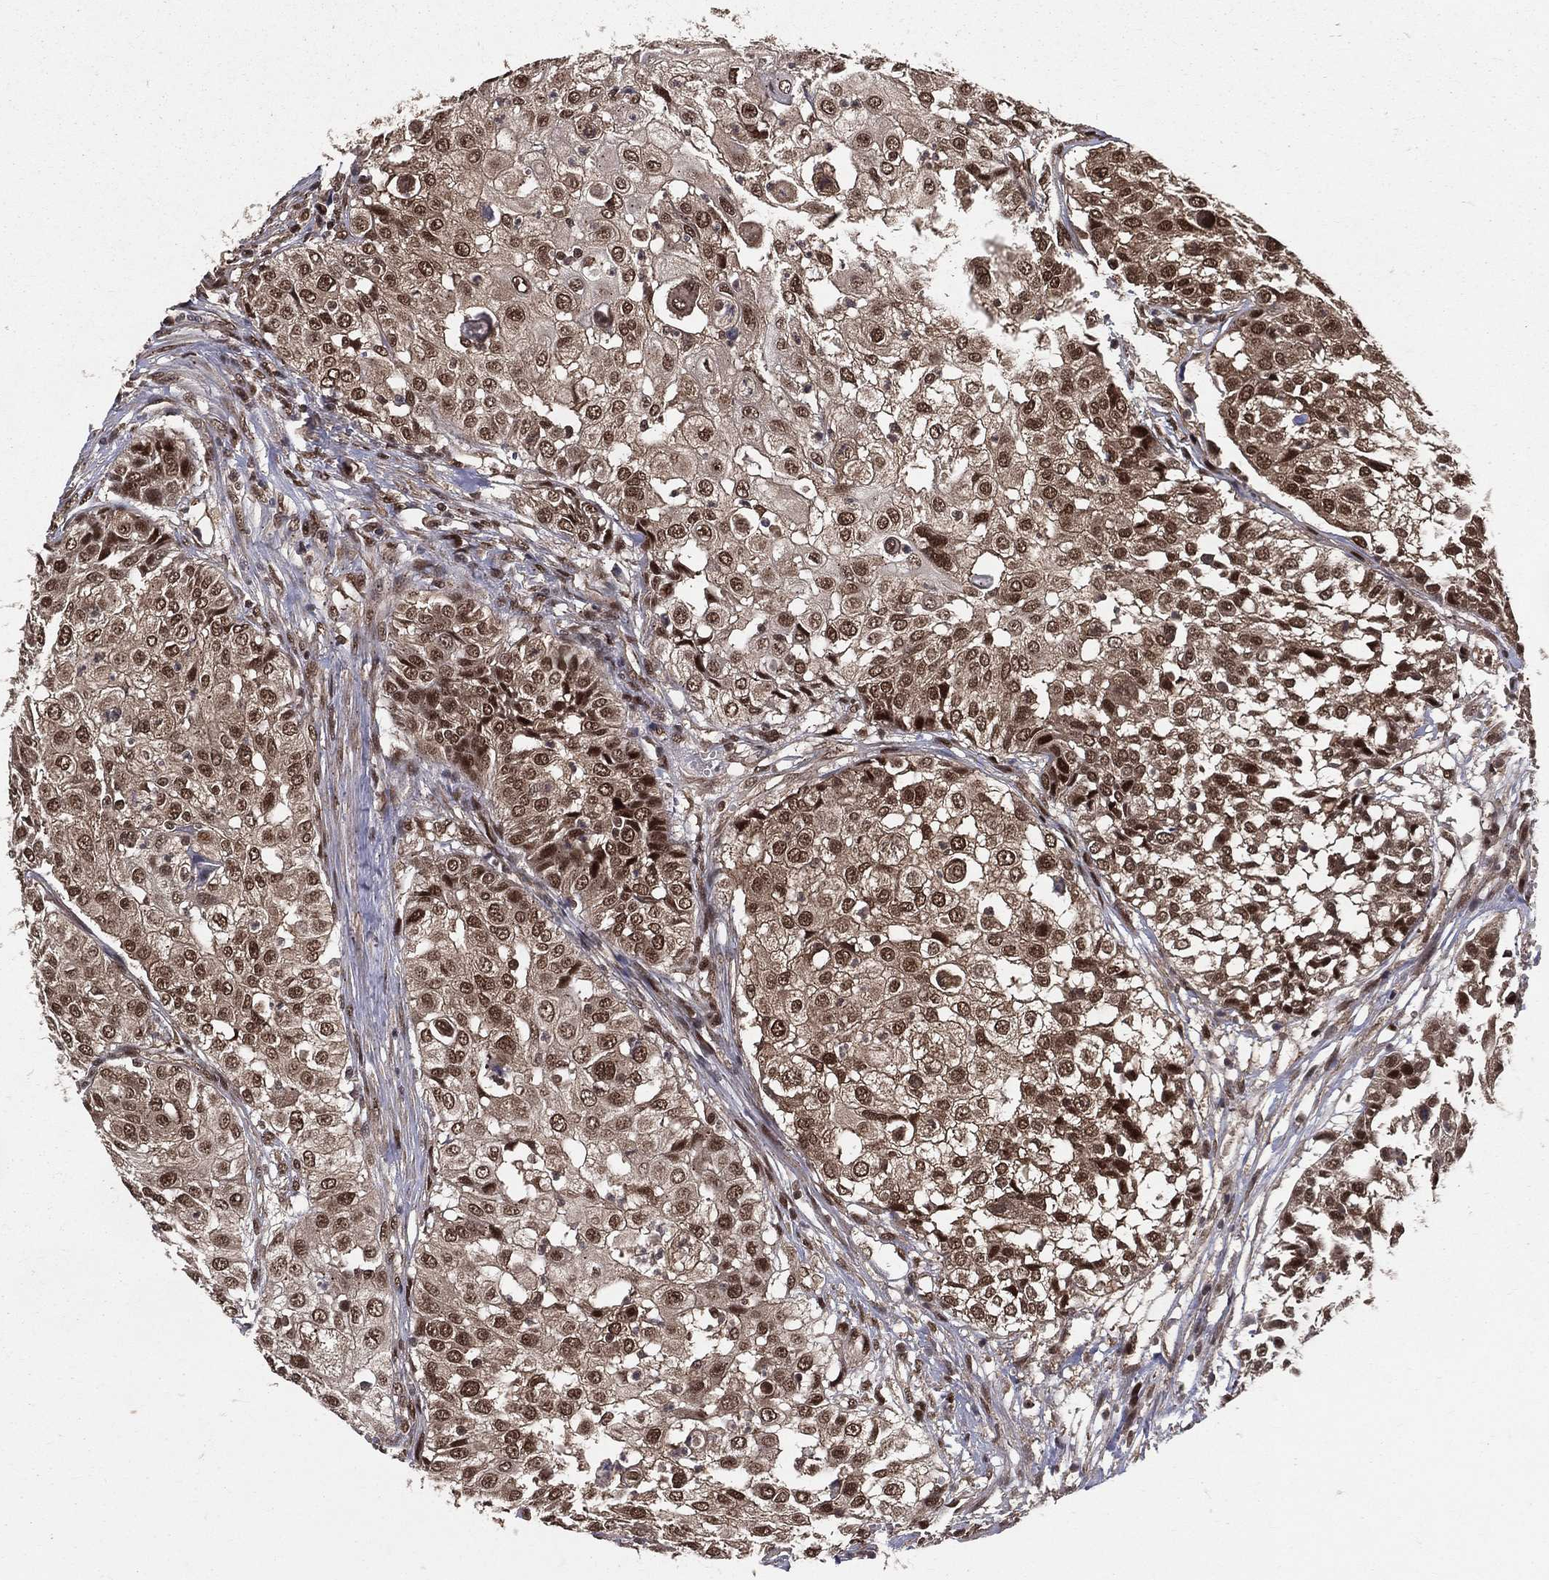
{"staining": {"intensity": "strong", "quantity": ">75%", "location": "nuclear"}, "tissue": "urothelial cancer", "cell_type": "Tumor cells", "image_type": "cancer", "snomed": [{"axis": "morphology", "description": "Urothelial carcinoma, High grade"}, {"axis": "topography", "description": "Urinary bladder"}], "caption": "Immunohistochemical staining of high-grade urothelial carcinoma shows strong nuclear protein expression in approximately >75% of tumor cells.", "gene": "COPS4", "patient": {"sex": "female", "age": 79}}